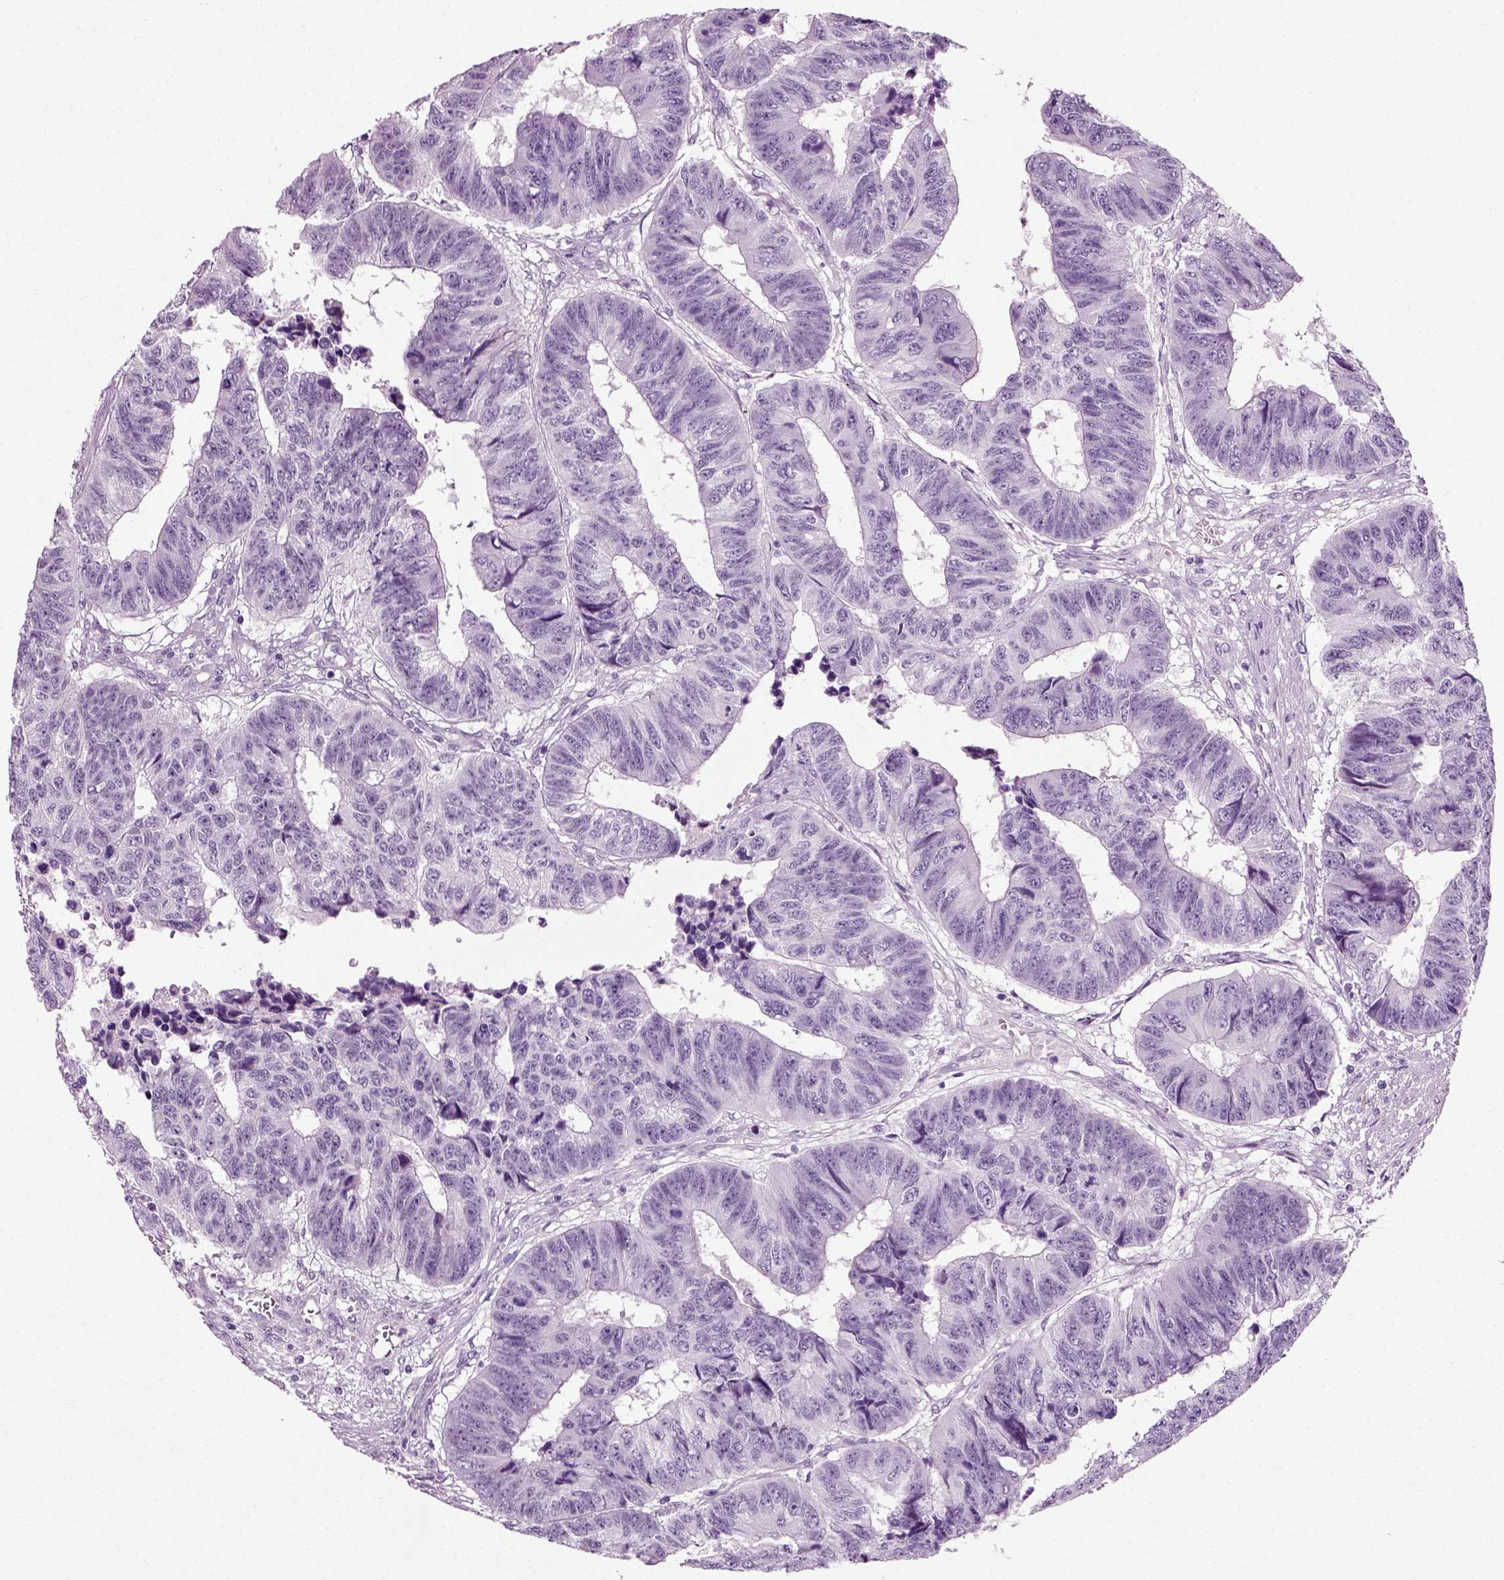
{"staining": {"intensity": "negative", "quantity": "none", "location": "none"}, "tissue": "colorectal cancer", "cell_type": "Tumor cells", "image_type": "cancer", "snomed": [{"axis": "morphology", "description": "Adenocarcinoma, NOS"}, {"axis": "topography", "description": "Rectum"}], "caption": "Tumor cells show no significant protein positivity in colorectal cancer (adenocarcinoma). The staining is performed using DAB (3,3'-diaminobenzidine) brown chromogen with nuclei counter-stained in using hematoxylin.", "gene": "SLC26A8", "patient": {"sex": "female", "age": 85}}